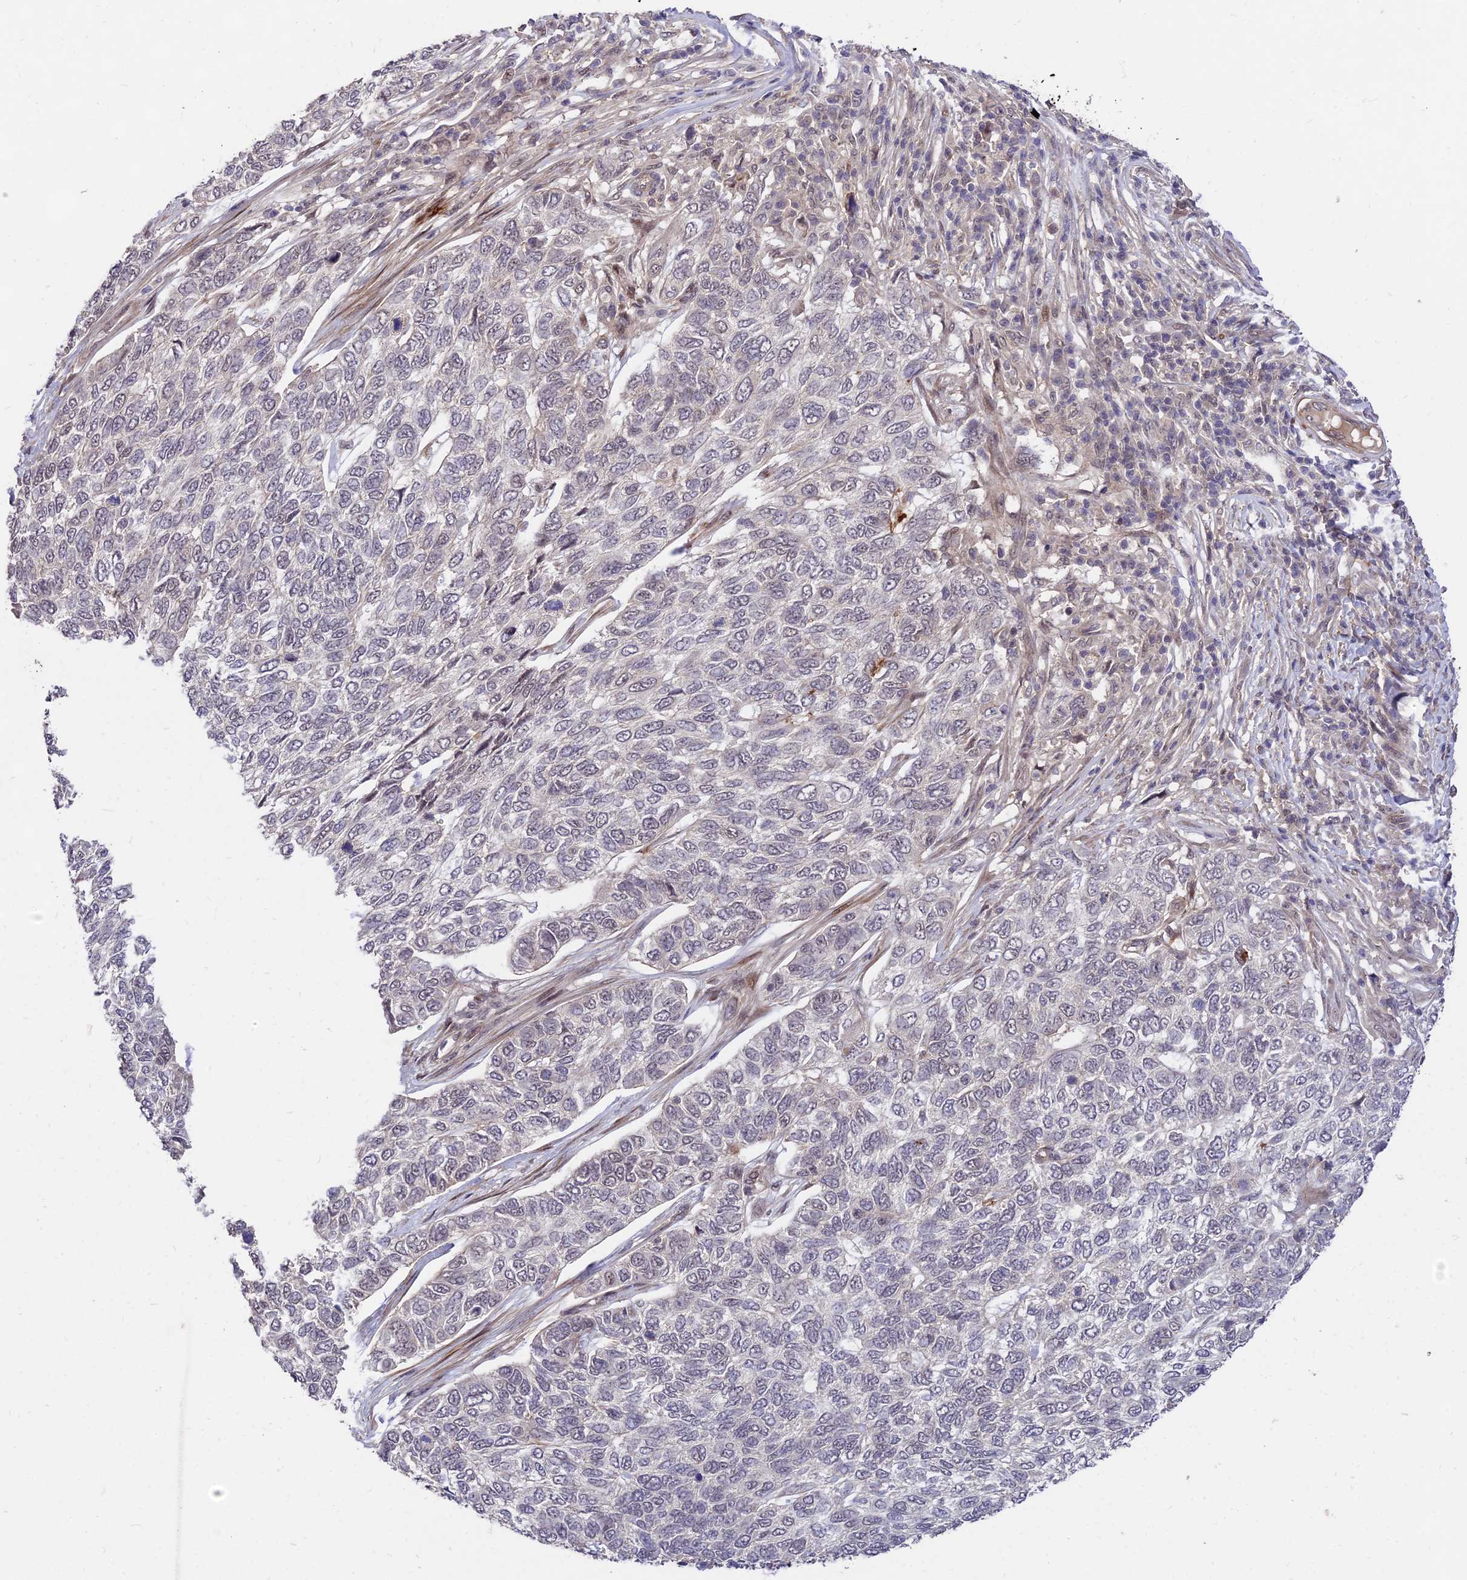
{"staining": {"intensity": "negative", "quantity": "none", "location": "none"}, "tissue": "skin cancer", "cell_type": "Tumor cells", "image_type": "cancer", "snomed": [{"axis": "morphology", "description": "Basal cell carcinoma"}, {"axis": "topography", "description": "Skin"}], "caption": "Basal cell carcinoma (skin) stained for a protein using IHC reveals no staining tumor cells.", "gene": "ZNF85", "patient": {"sex": "female", "age": 65}}